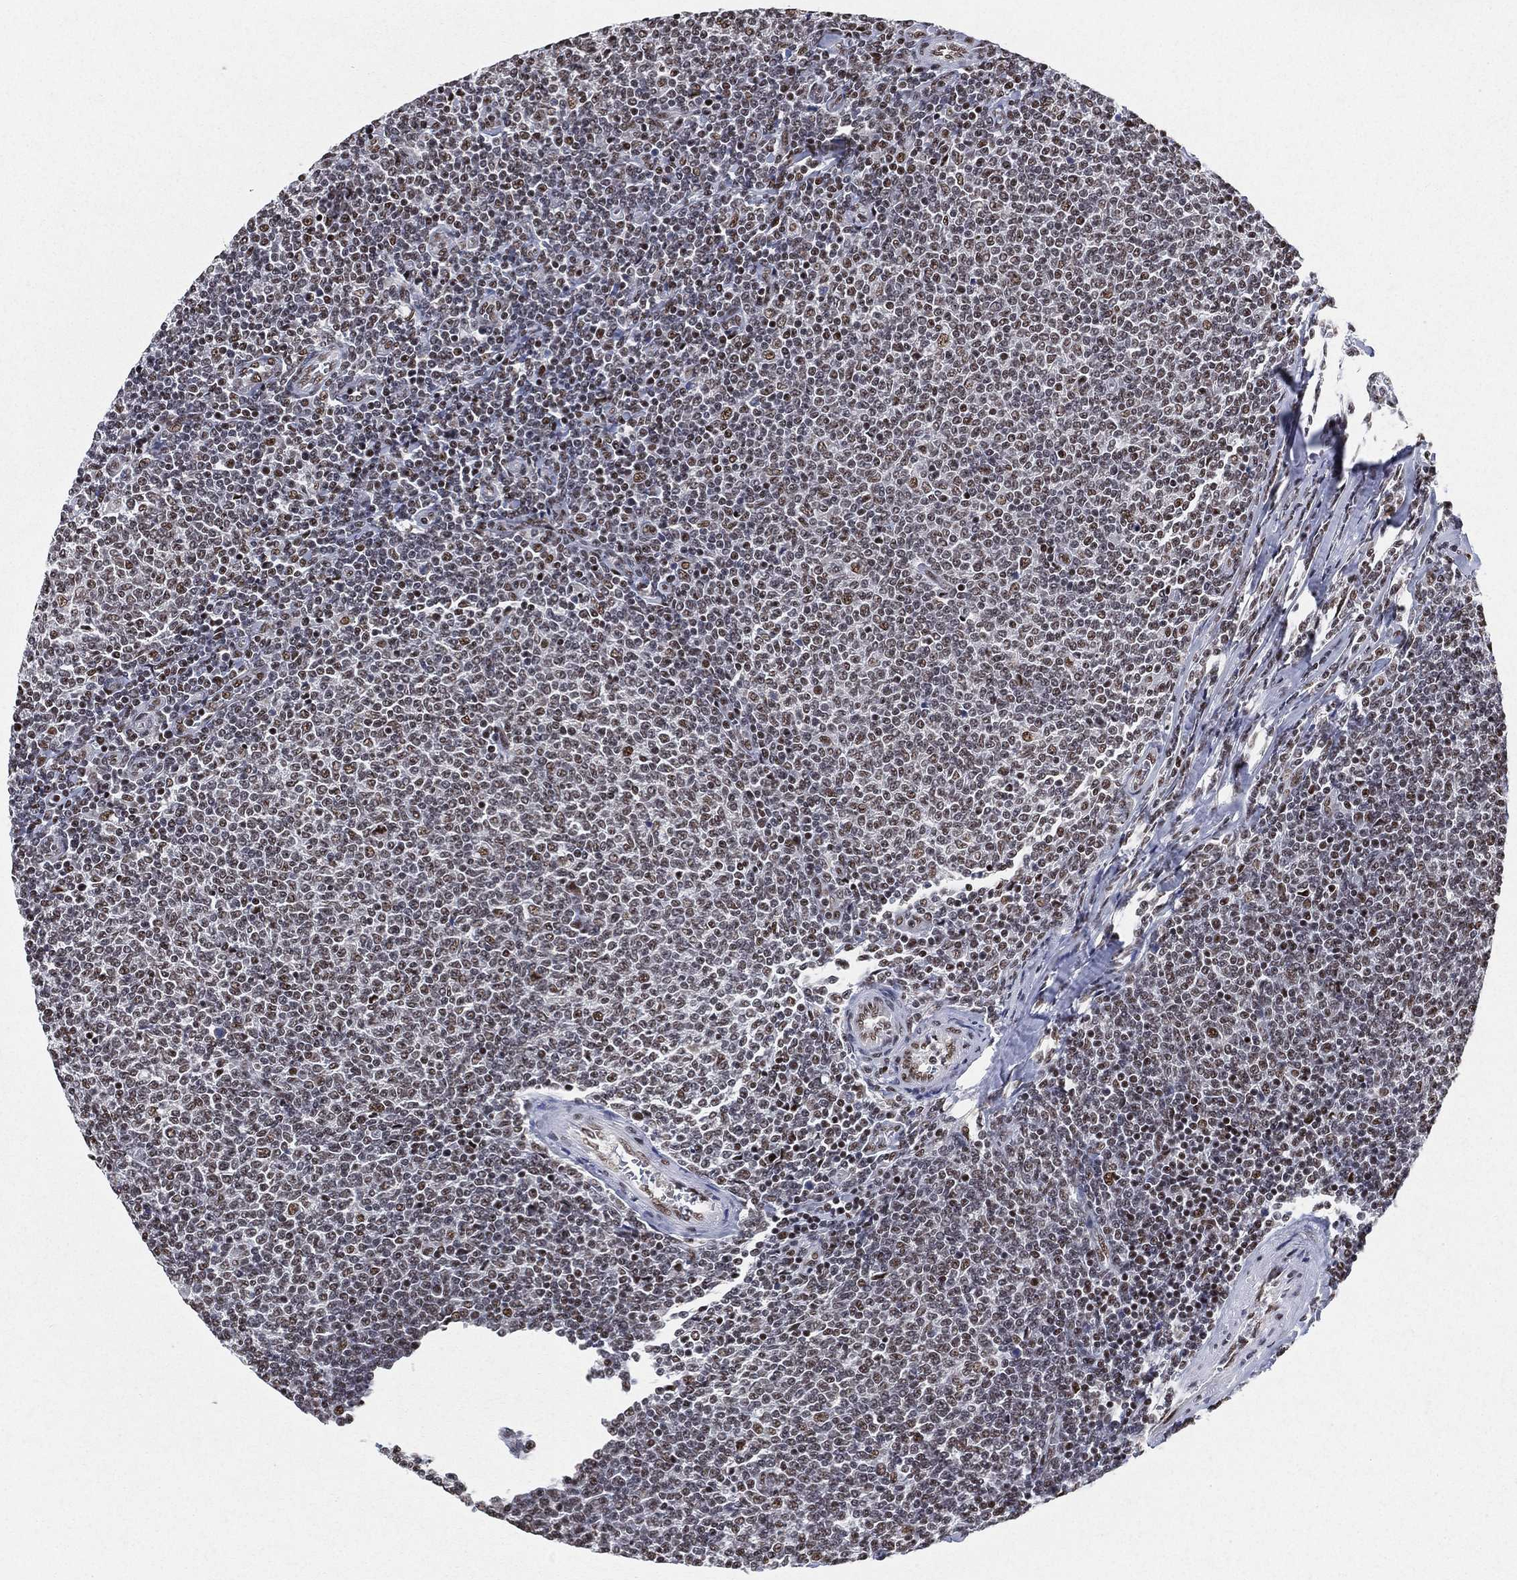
{"staining": {"intensity": "weak", "quantity": "25%-75%", "location": "nuclear"}, "tissue": "lymphoma", "cell_type": "Tumor cells", "image_type": "cancer", "snomed": [{"axis": "morphology", "description": "Malignant lymphoma, non-Hodgkin's type, Low grade"}, {"axis": "topography", "description": "Lymph node"}], "caption": "Immunohistochemistry (IHC) of low-grade malignant lymphoma, non-Hodgkin's type exhibits low levels of weak nuclear staining in approximately 25%-75% of tumor cells.", "gene": "DDX27", "patient": {"sex": "male", "age": 52}}